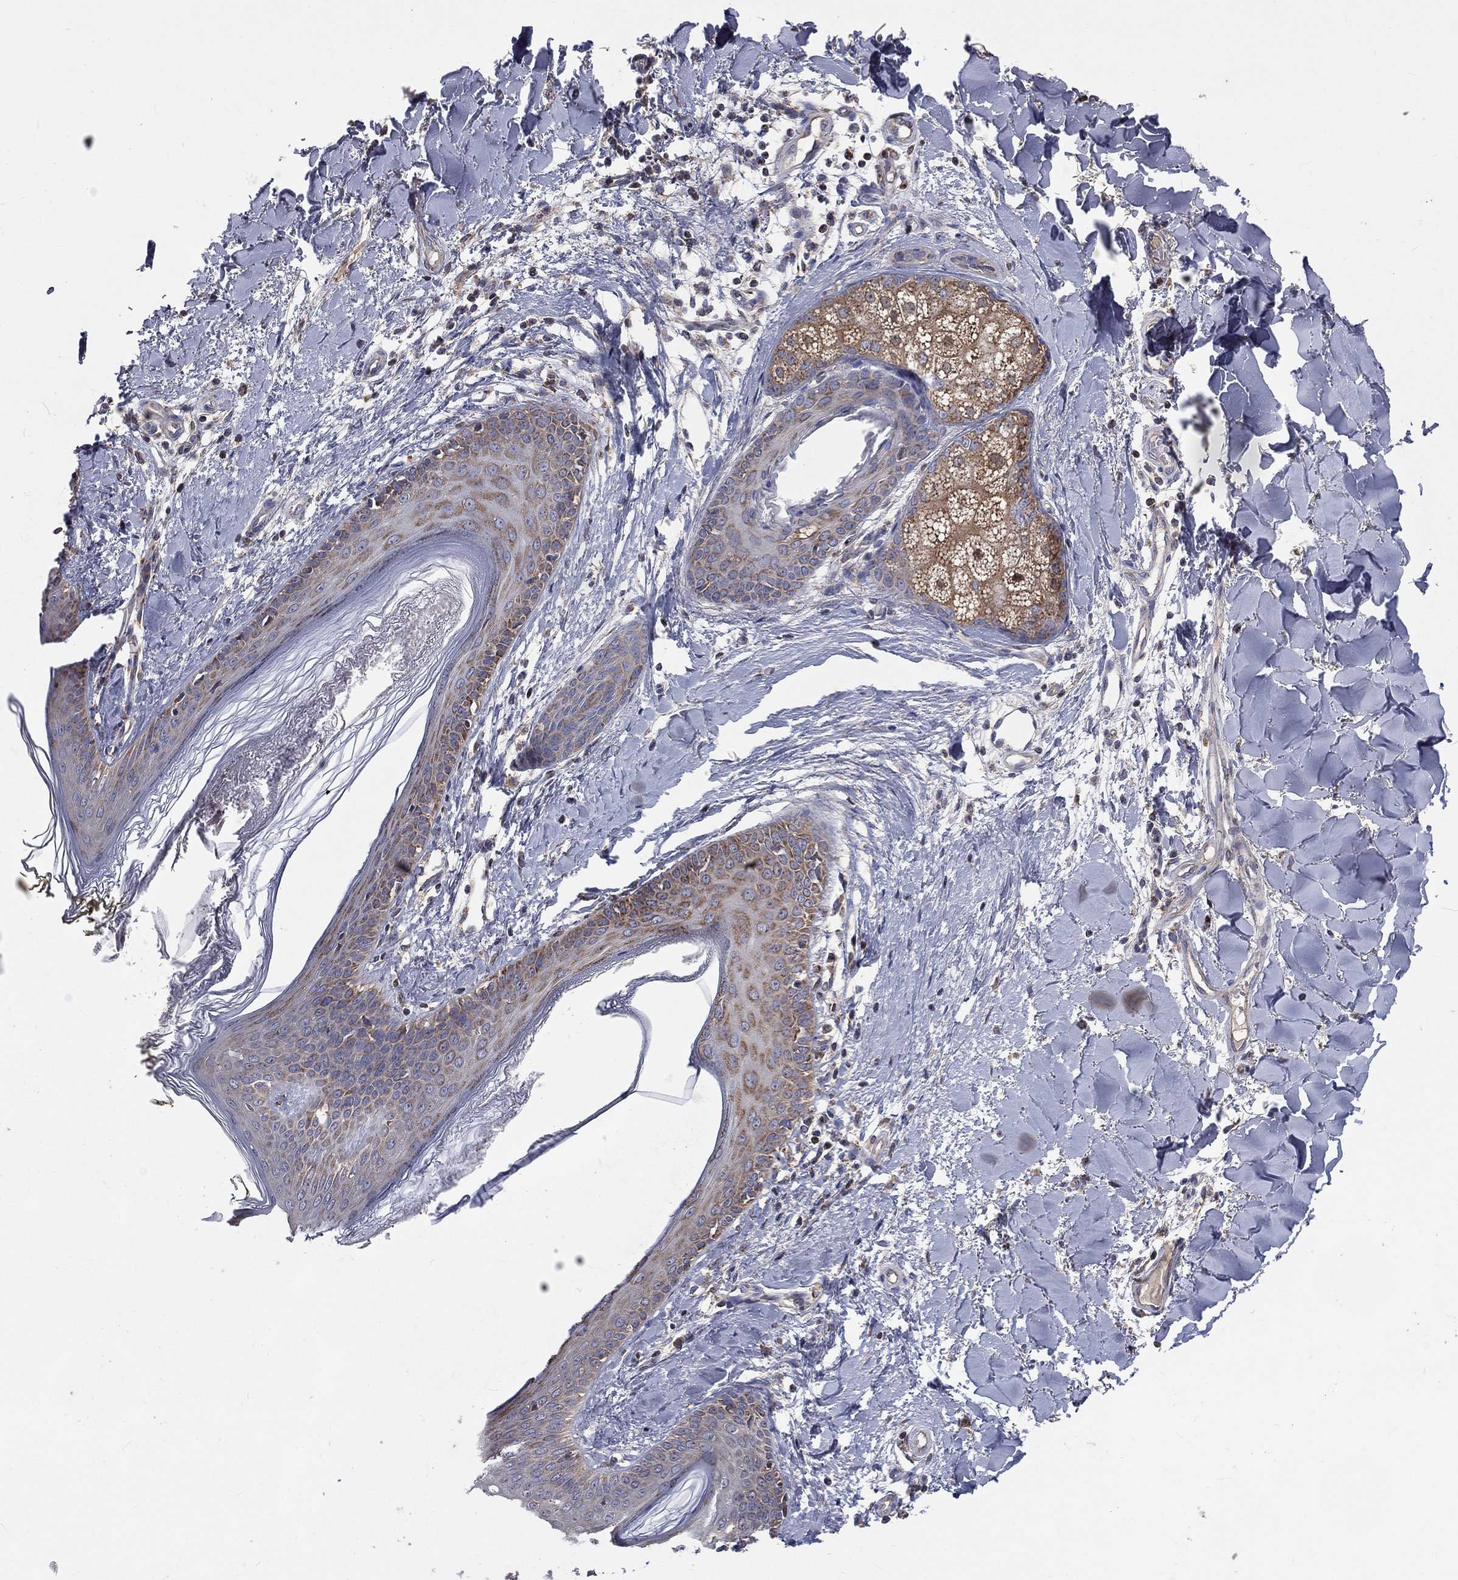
{"staining": {"intensity": "negative", "quantity": "none", "location": "none"}, "tissue": "skin", "cell_type": "Fibroblasts", "image_type": "normal", "snomed": [{"axis": "morphology", "description": "Normal tissue, NOS"}, {"axis": "morphology", "description": "Malignant melanoma, NOS"}, {"axis": "topography", "description": "Skin"}], "caption": "Immunohistochemistry micrograph of benign skin: human skin stained with DAB (3,3'-diaminobenzidine) displays no significant protein expression in fibroblasts.", "gene": "GPD1", "patient": {"sex": "female", "age": 34}}